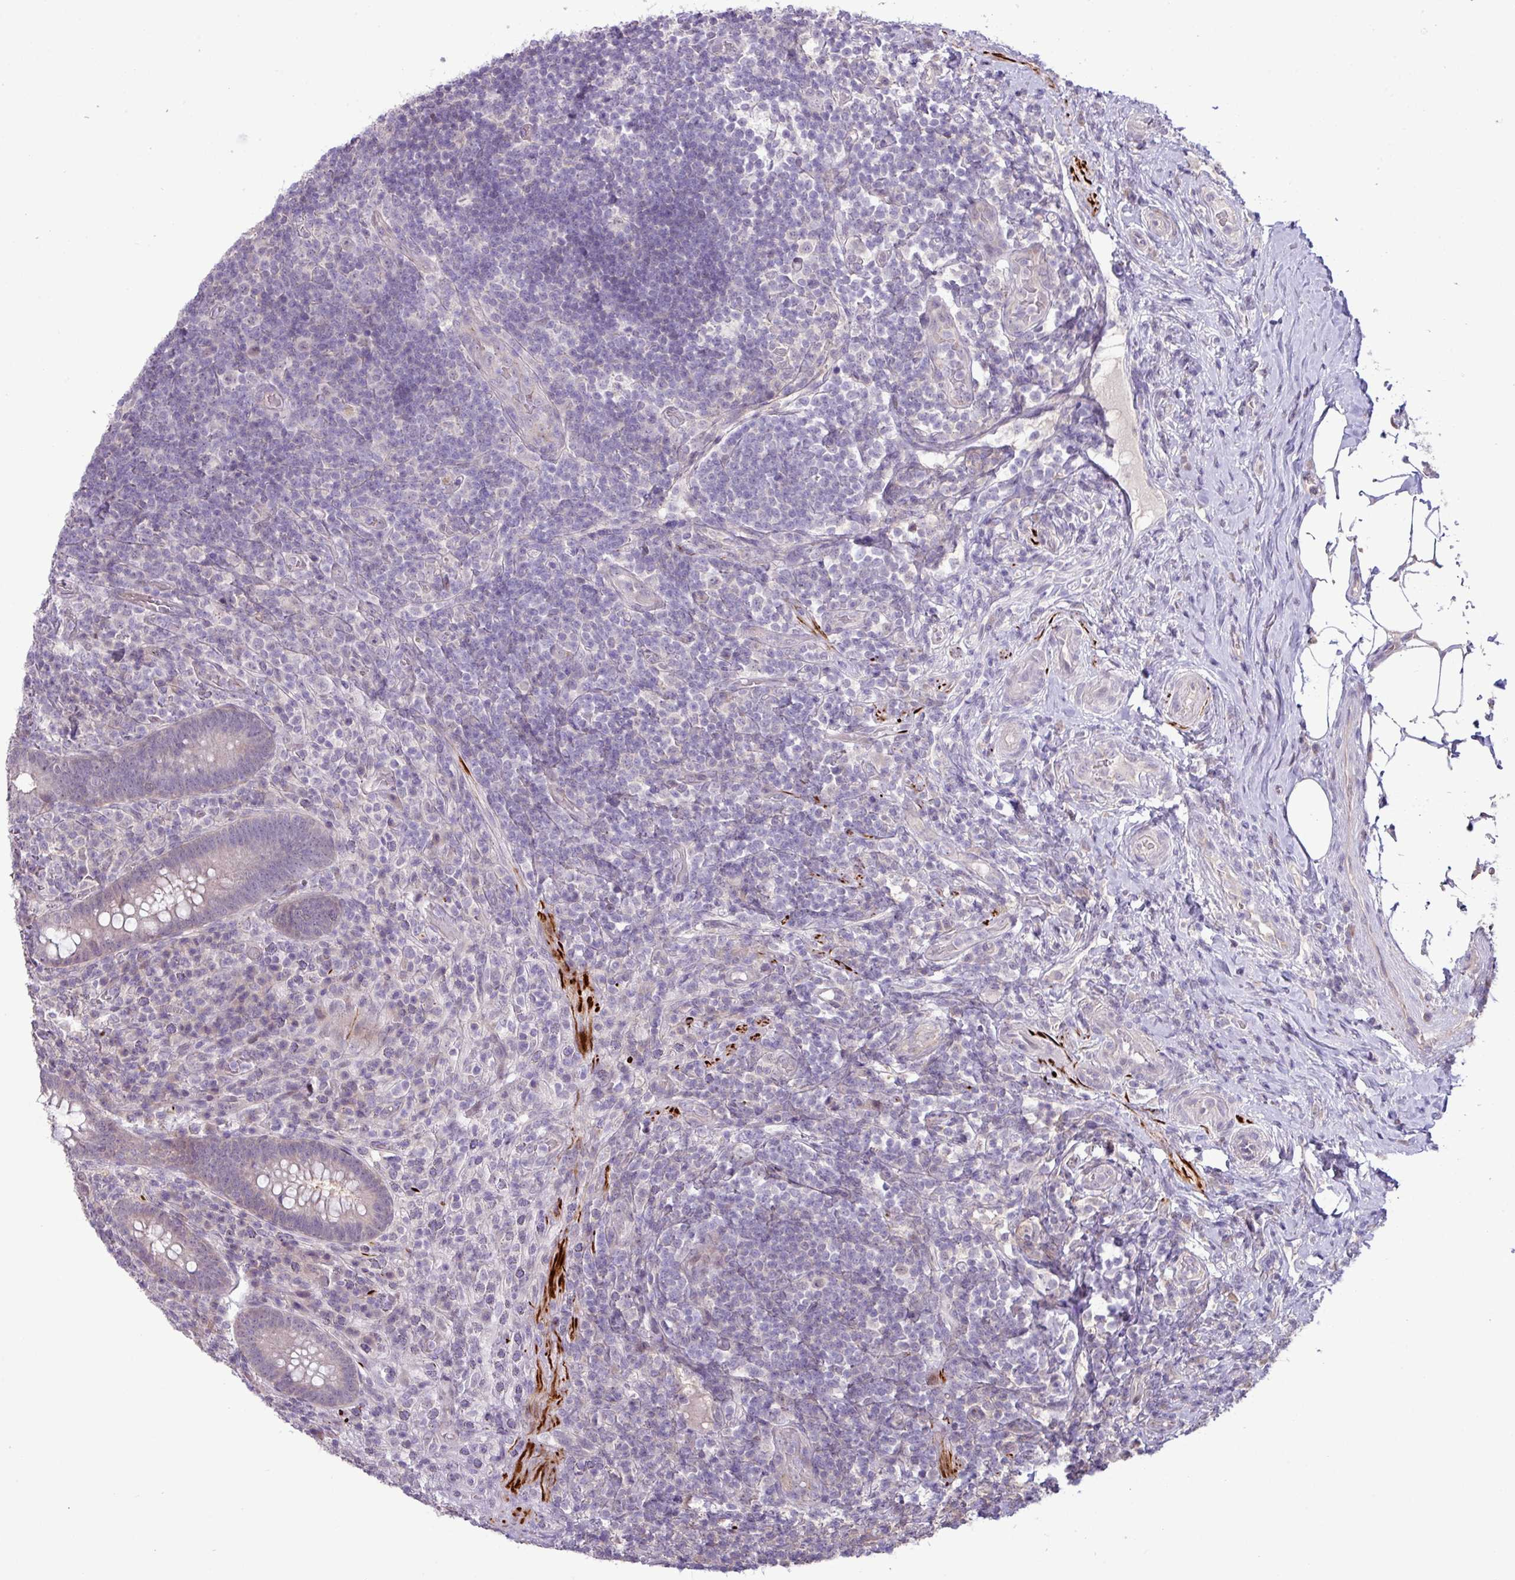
{"staining": {"intensity": "weak", "quantity": "<25%", "location": "cytoplasmic/membranous"}, "tissue": "appendix", "cell_type": "Glandular cells", "image_type": "normal", "snomed": [{"axis": "morphology", "description": "Normal tissue, NOS"}, {"axis": "topography", "description": "Appendix"}], "caption": "A histopathology image of human appendix is negative for staining in glandular cells. (Brightfield microscopy of DAB immunohistochemistry (IHC) at high magnification).", "gene": "RIPPLY1", "patient": {"sex": "female", "age": 43}}